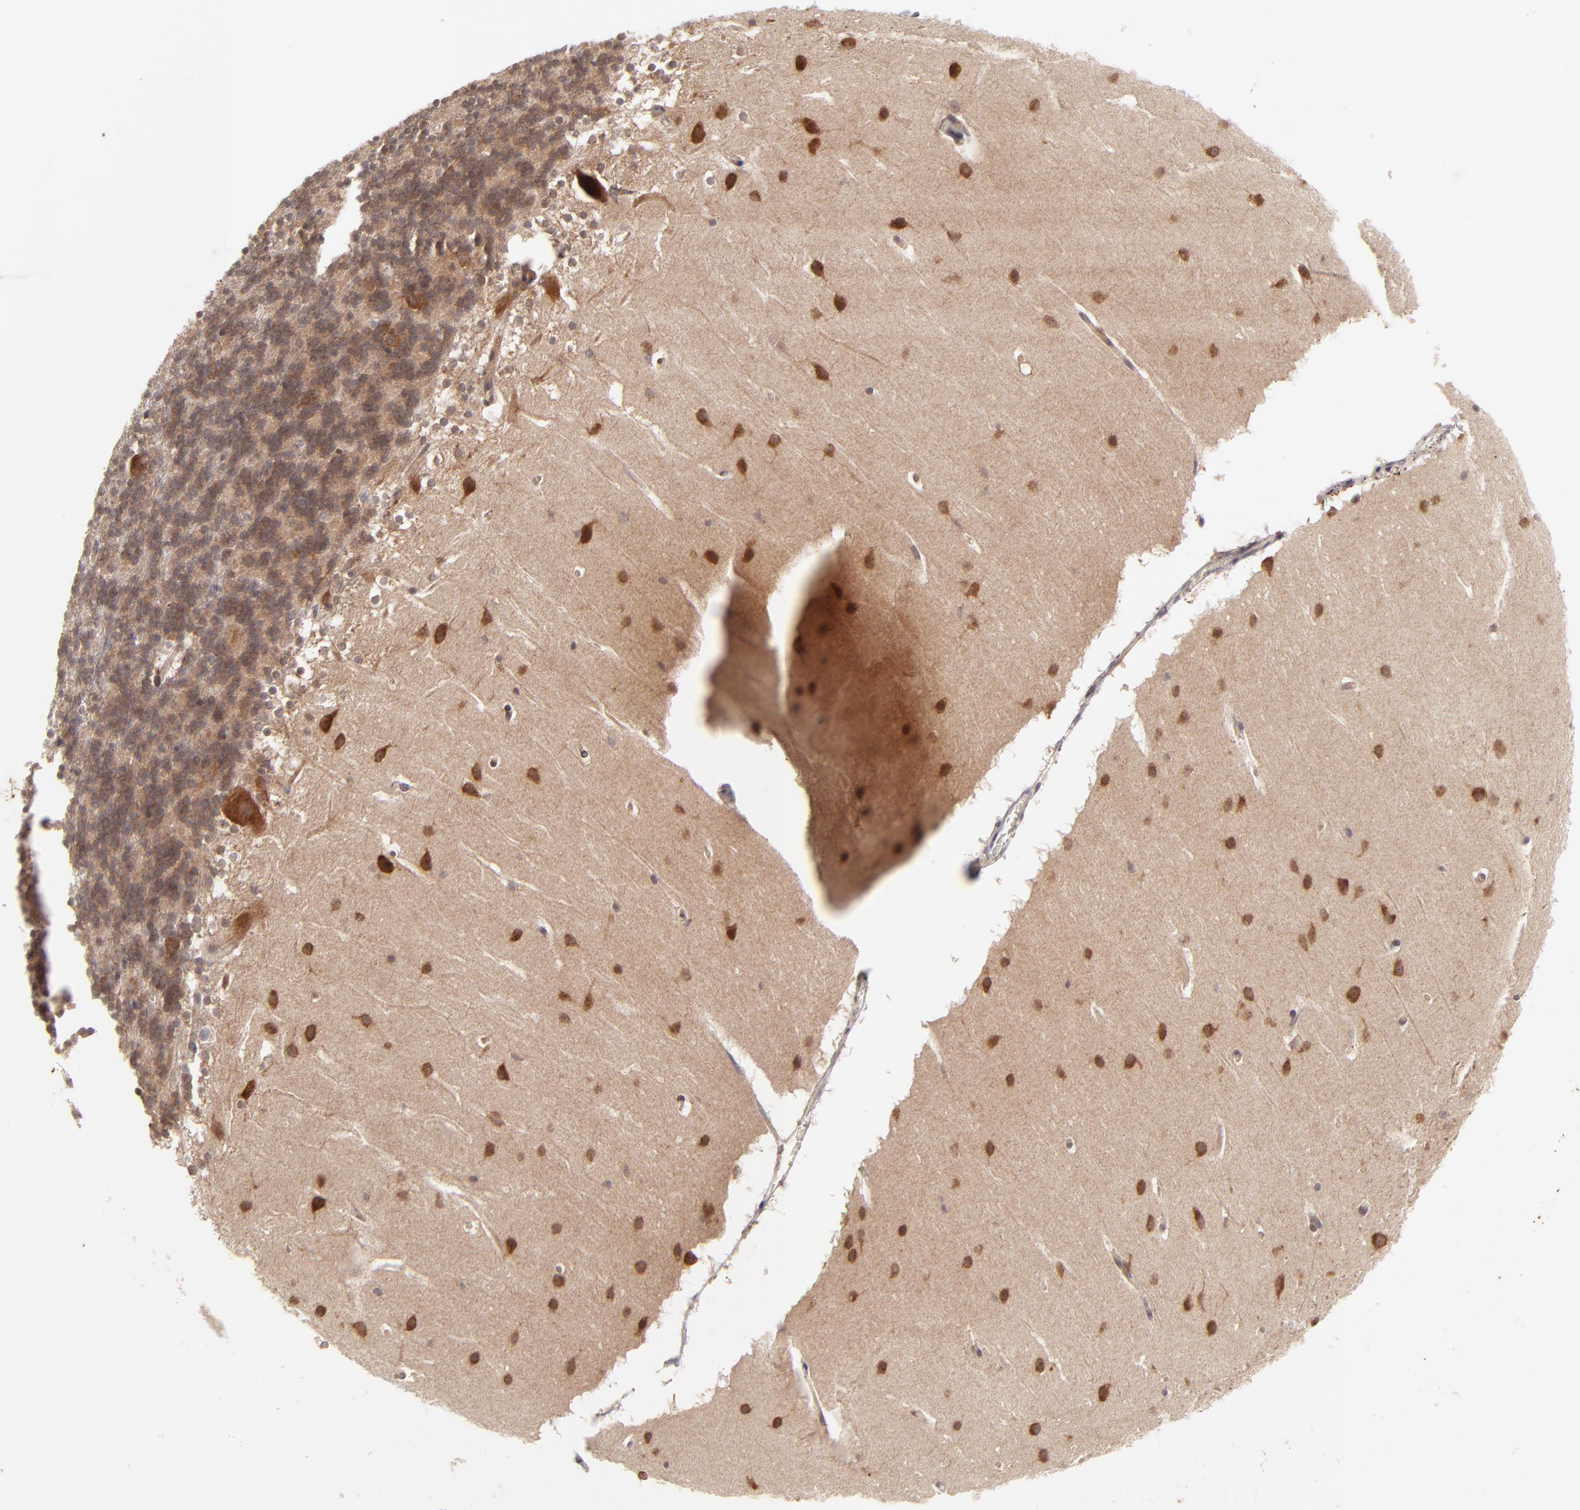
{"staining": {"intensity": "moderate", "quantity": ">75%", "location": "cytoplasmic/membranous"}, "tissue": "cerebellum", "cell_type": "Cells in granular layer", "image_type": "normal", "snomed": [{"axis": "morphology", "description": "Normal tissue, NOS"}, {"axis": "topography", "description": "Cerebellum"}], "caption": "High-magnification brightfield microscopy of unremarkable cerebellum stained with DAB (brown) and counterstained with hematoxylin (blue). cells in granular layer exhibit moderate cytoplasmic/membranous positivity is appreciated in about>75% of cells. (brown staining indicates protein expression, while blue staining denotes nuclei).", "gene": "TNRC6B", "patient": {"sex": "female", "age": 19}}